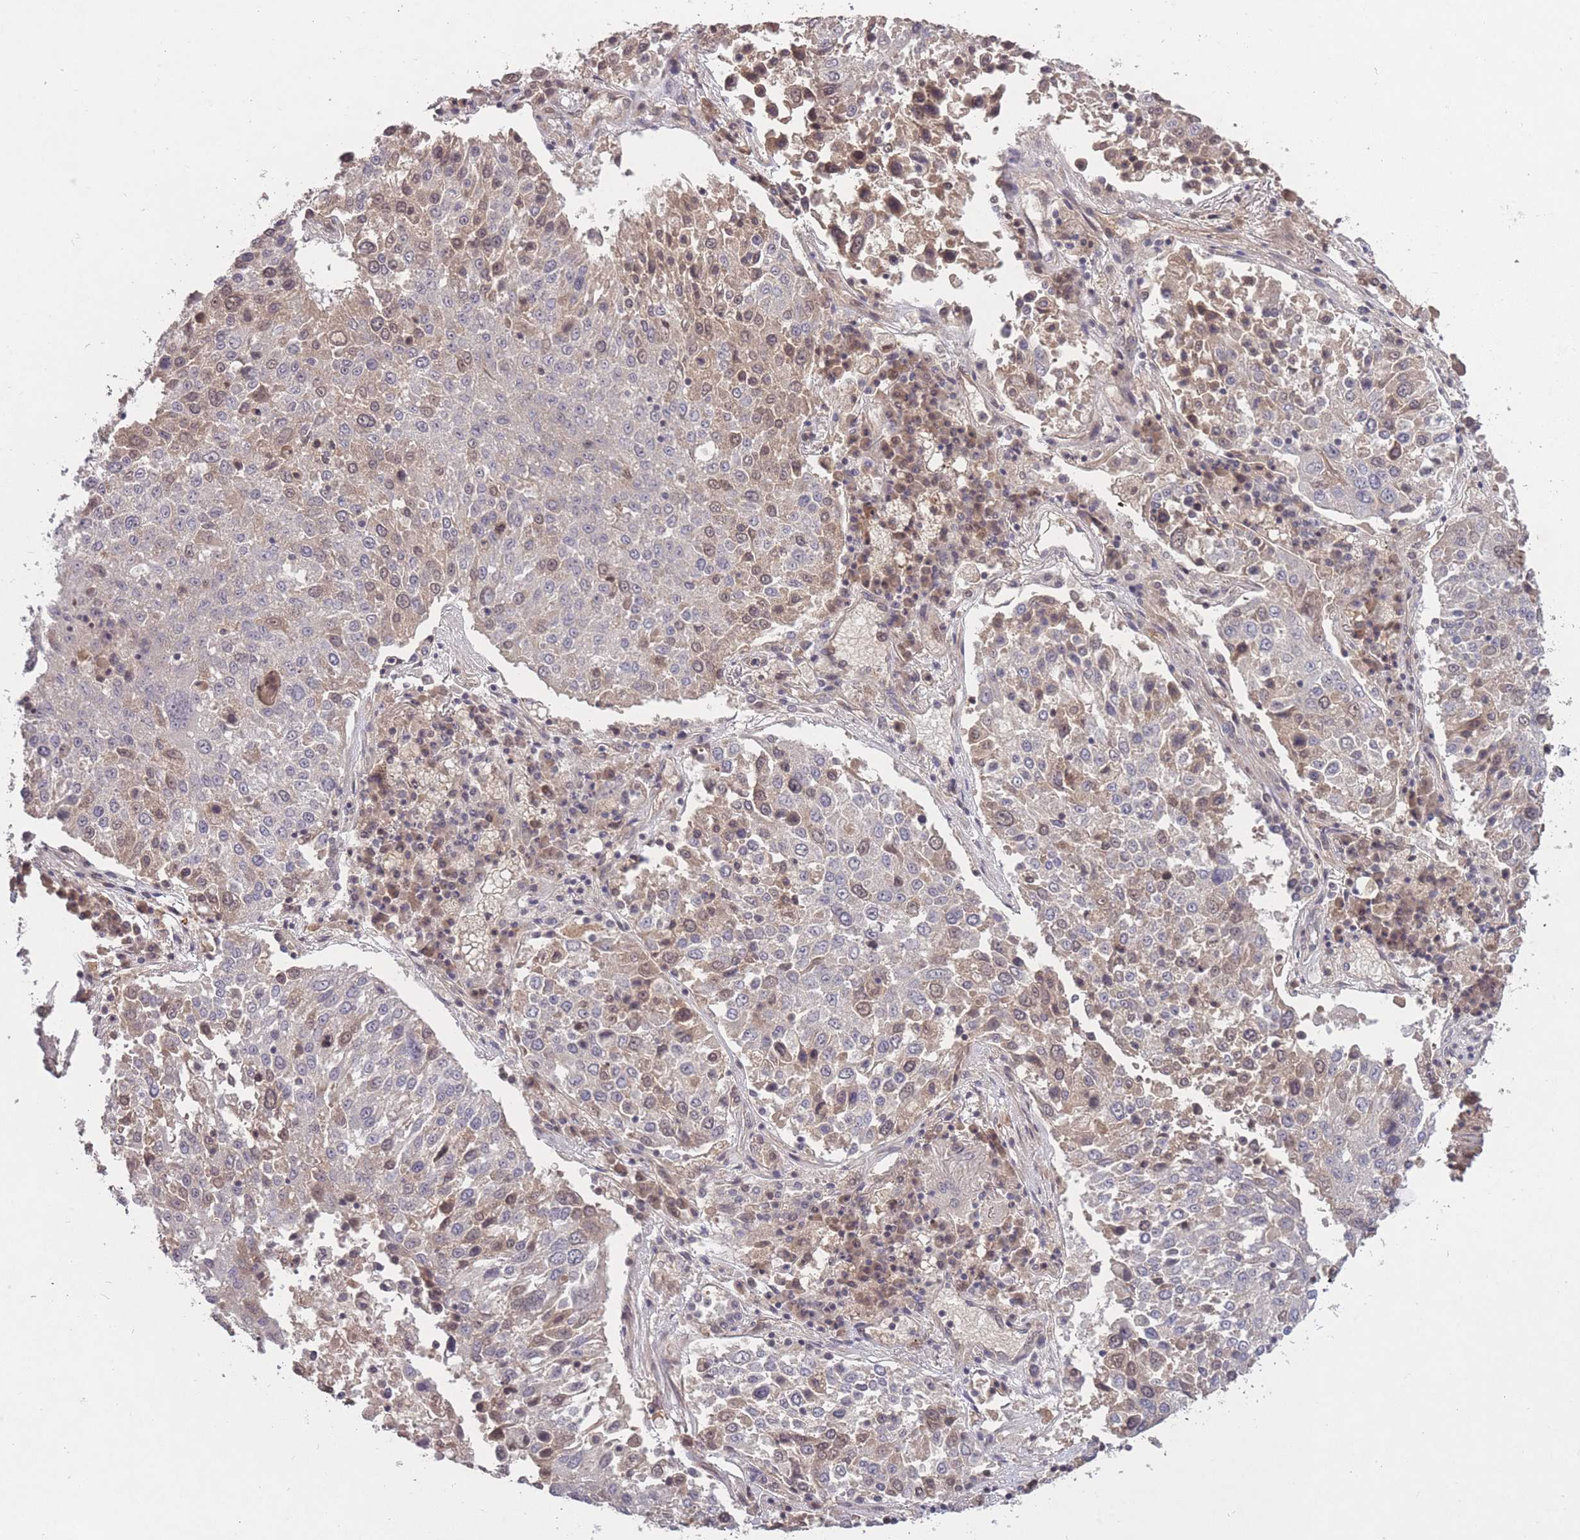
{"staining": {"intensity": "weak", "quantity": "<25%", "location": "nuclear"}, "tissue": "lung cancer", "cell_type": "Tumor cells", "image_type": "cancer", "snomed": [{"axis": "morphology", "description": "Squamous cell carcinoma, NOS"}, {"axis": "topography", "description": "Lung"}], "caption": "High magnification brightfield microscopy of lung squamous cell carcinoma stained with DAB (brown) and counterstained with hematoxylin (blue): tumor cells show no significant expression.", "gene": "ADCYAP1R1", "patient": {"sex": "male", "age": 65}}